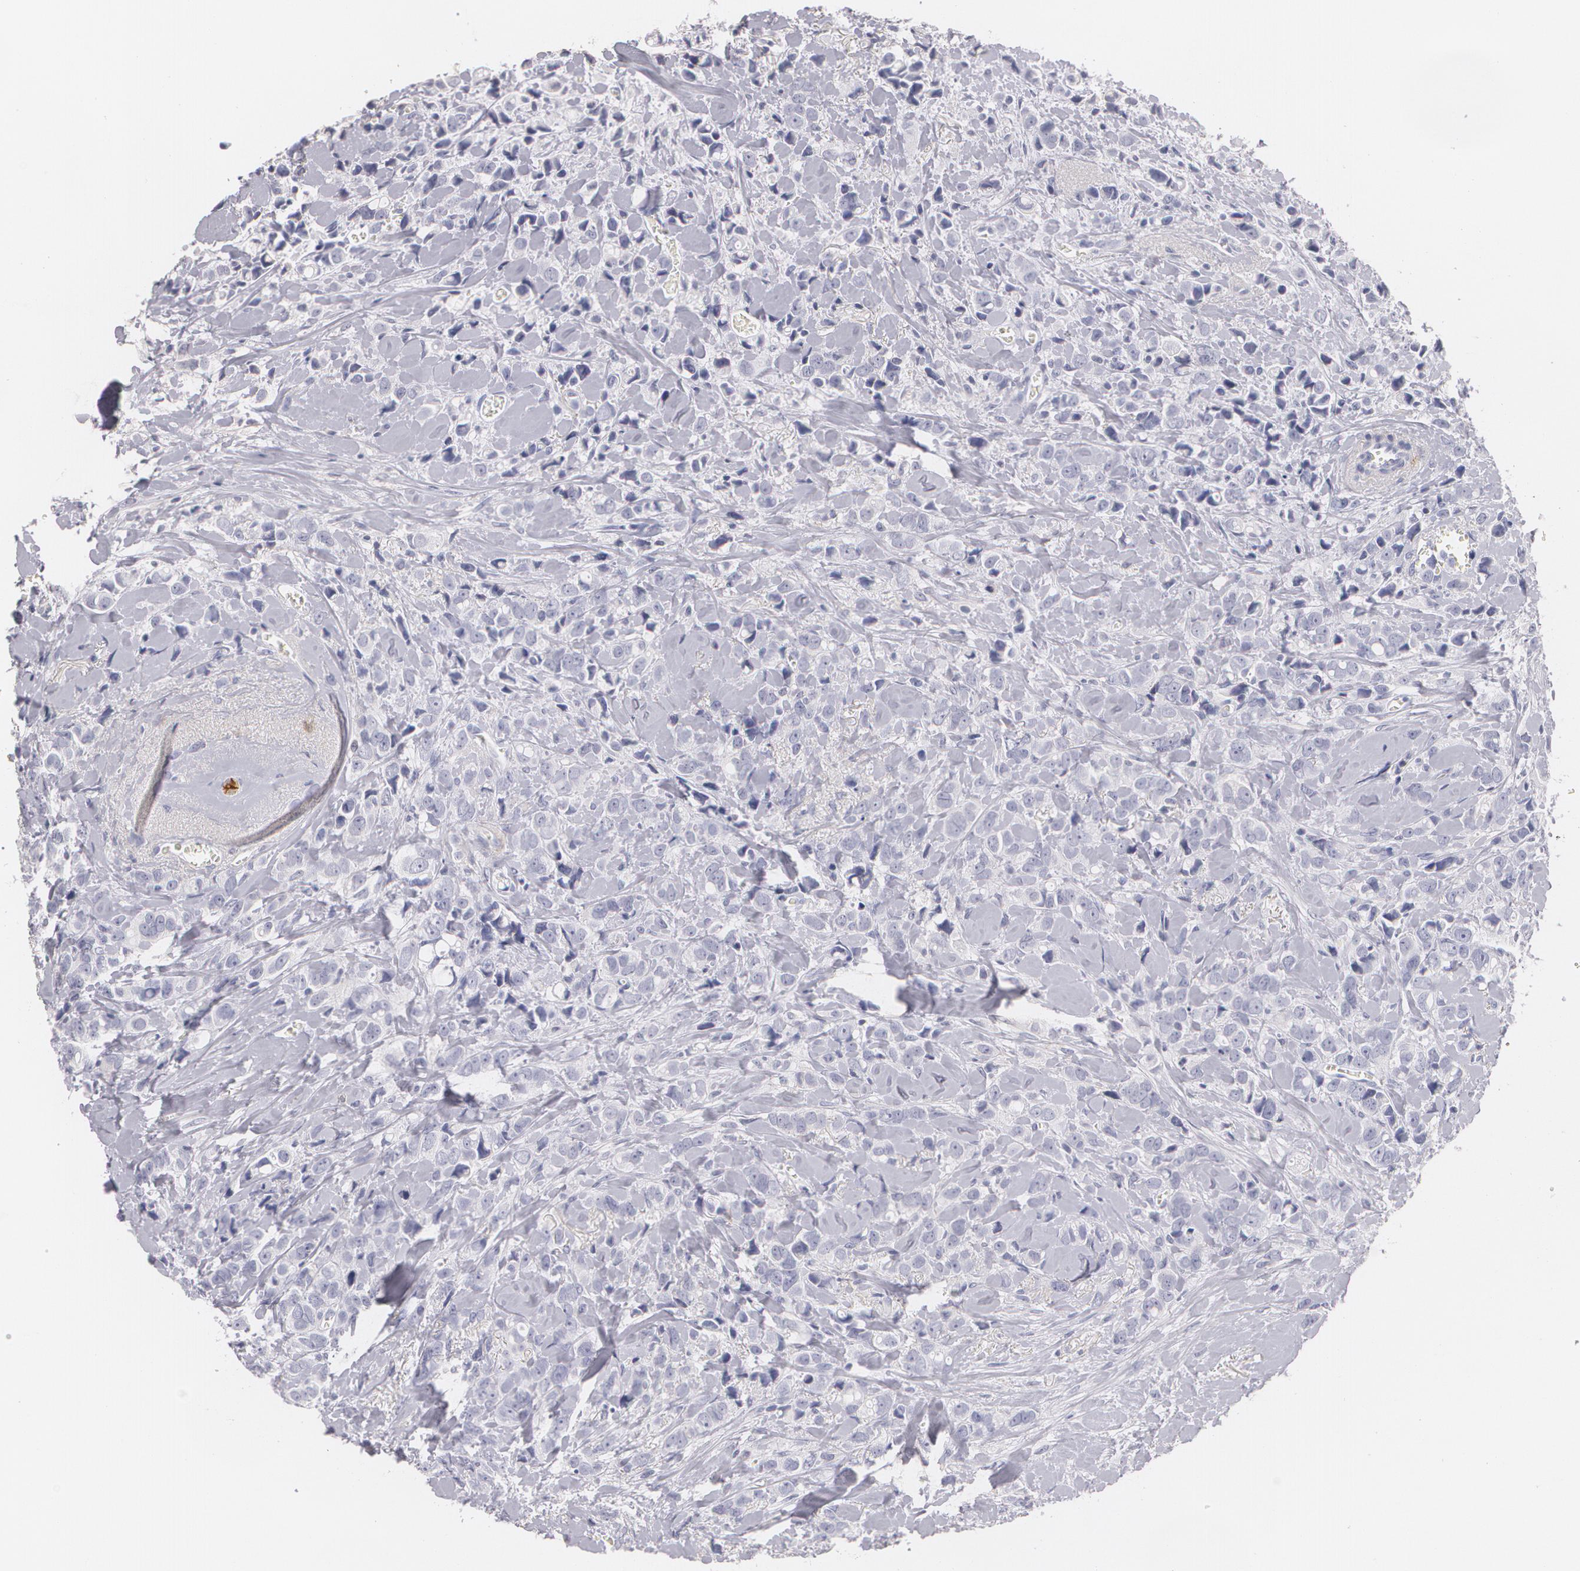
{"staining": {"intensity": "negative", "quantity": "none", "location": "none"}, "tissue": "breast cancer", "cell_type": "Tumor cells", "image_type": "cancer", "snomed": [{"axis": "morphology", "description": "Lobular carcinoma"}, {"axis": "topography", "description": "Breast"}], "caption": "Breast cancer stained for a protein using IHC demonstrates no expression tumor cells.", "gene": "NGFR", "patient": {"sex": "female", "age": 57}}